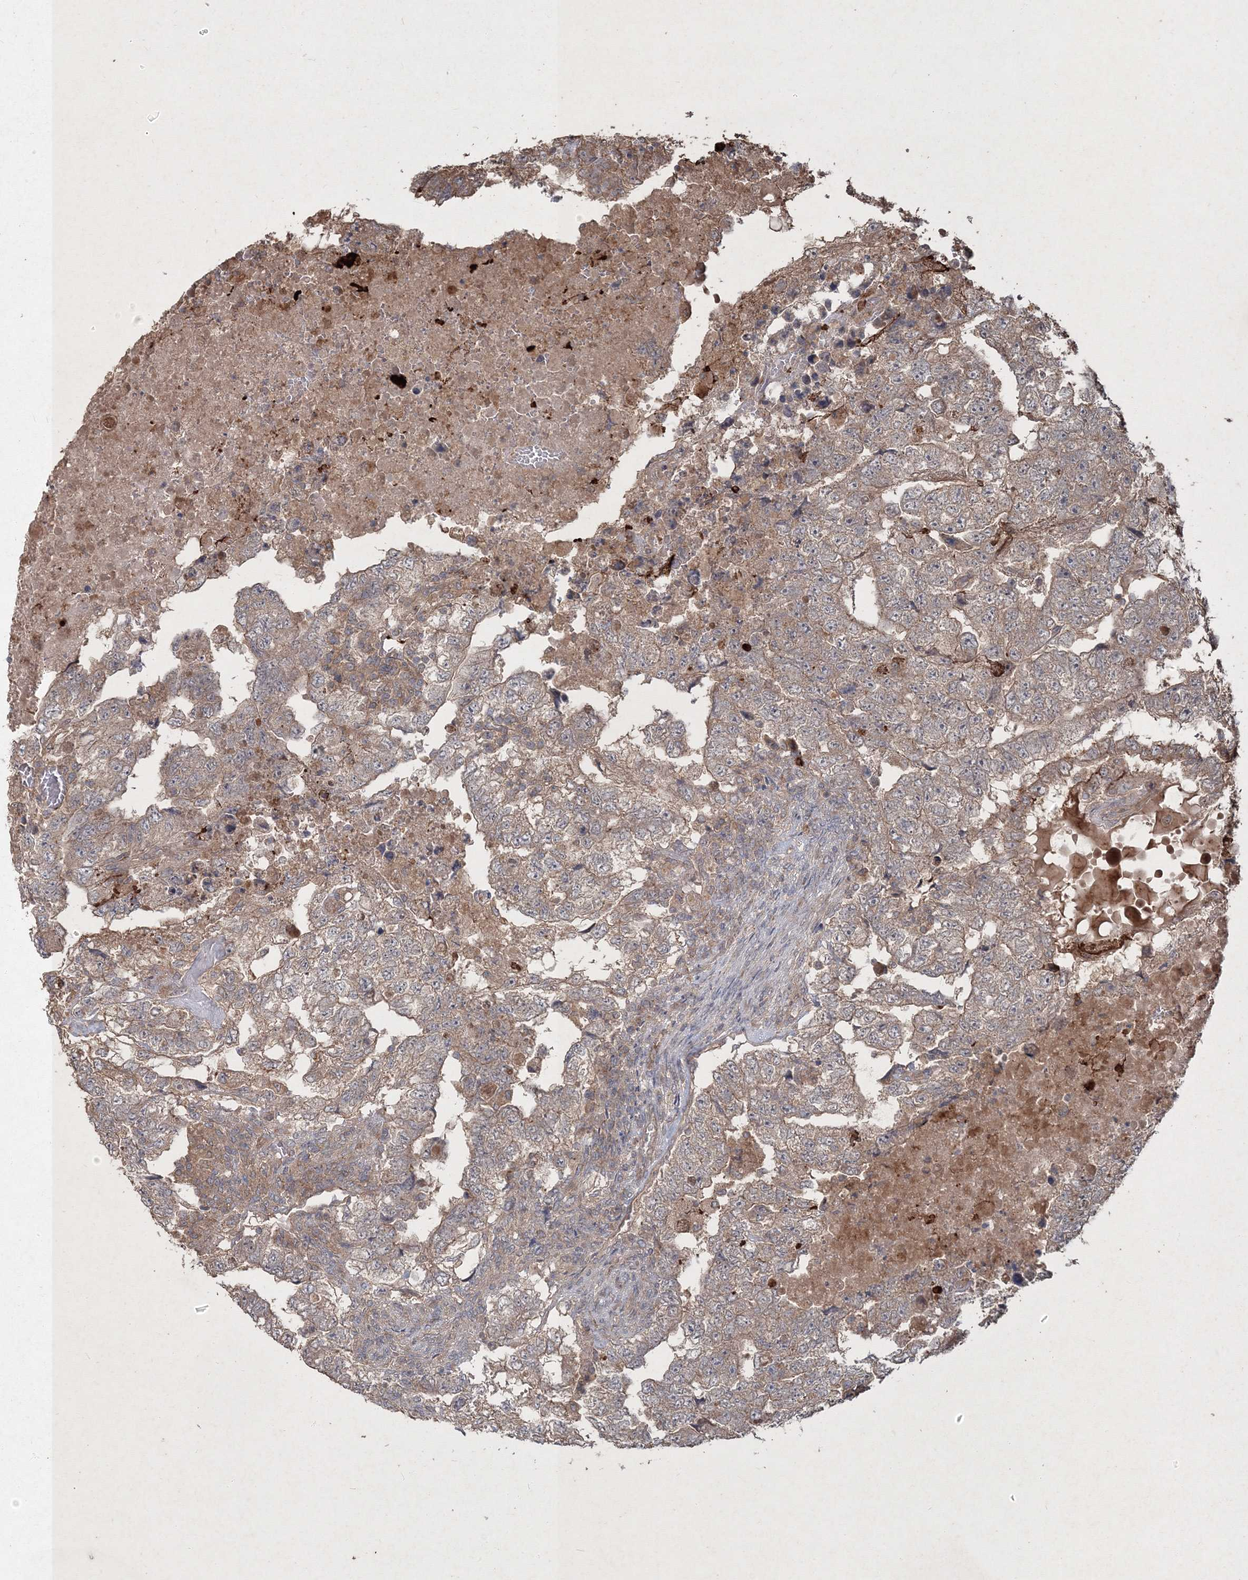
{"staining": {"intensity": "weak", "quantity": ">75%", "location": "cytoplasmic/membranous"}, "tissue": "testis cancer", "cell_type": "Tumor cells", "image_type": "cancer", "snomed": [{"axis": "morphology", "description": "Carcinoma, Embryonal, NOS"}, {"axis": "topography", "description": "Testis"}], "caption": "Weak cytoplasmic/membranous staining is identified in about >75% of tumor cells in testis cancer.", "gene": "SPRY1", "patient": {"sex": "male", "age": 36}}